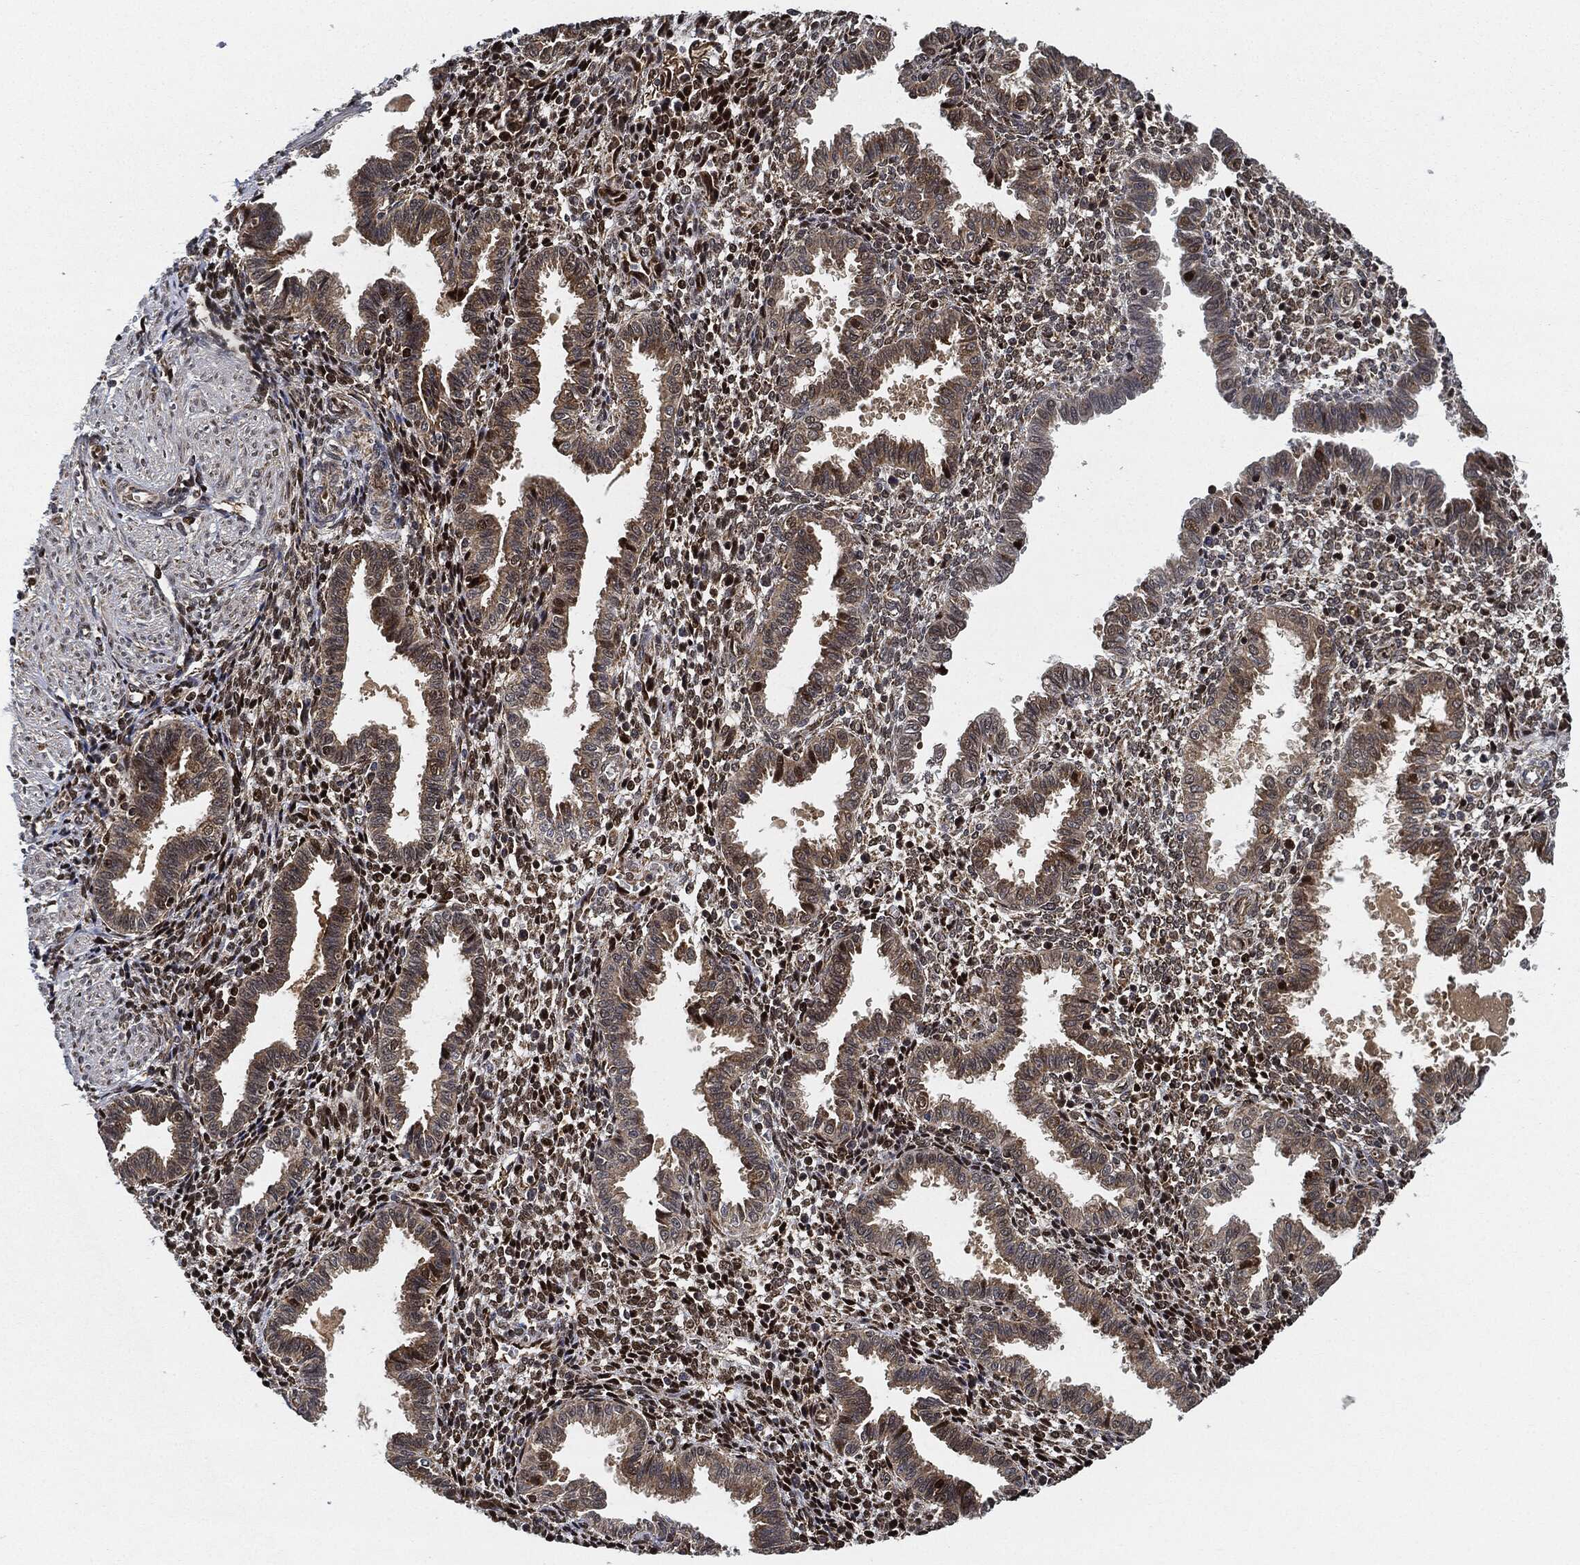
{"staining": {"intensity": "moderate", "quantity": "25%-75%", "location": "cytoplasmic/membranous,nuclear"}, "tissue": "endometrium", "cell_type": "Cells in endometrial stroma", "image_type": "normal", "snomed": [{"axis": "morphology", "description": "Normal tissue, NOS"}, {"axis": "topography", "description": "Endometrium"}], "caption": "IHC photomicrograph of unremarkable endometrium stained for a protein (brown), which shows medium levels of moderate cytoplasmic/membranous,nuclear staining in approximately 25%-75% of cells in endometrial stroma.", "gene": "RNASEL", "patient": {"sex": "female", "age": 37}}